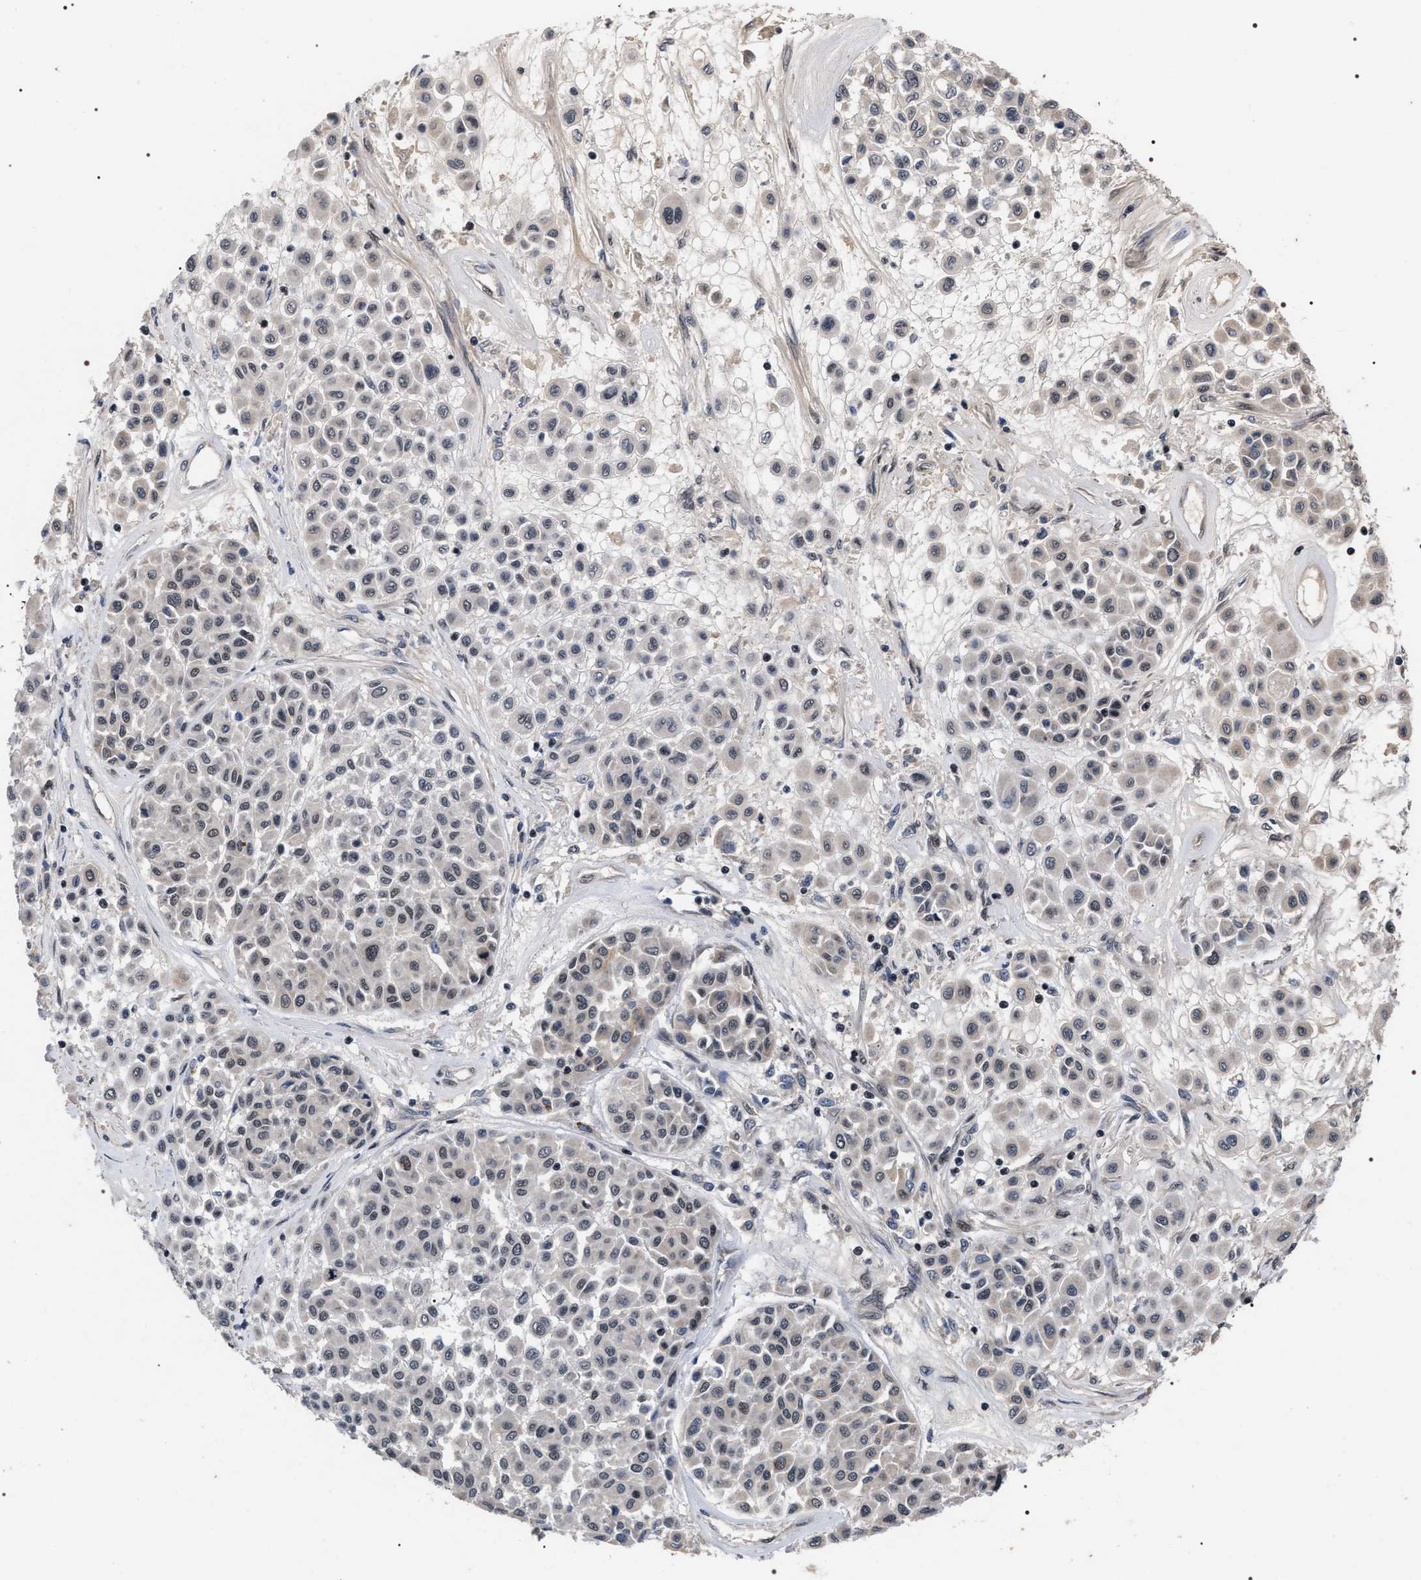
{"staining": {"intensity": "weak", "quantity": "<25%", "location": "cytoplasmic/membranous,nuclear"}, "tissue": "melanoma", "cell_type": "Tumor cells", "image_type": "cancer", "snomed": [{"axis": "morphology", "description": "Malignant melanoma, Metastatic site"}, {"axis": "topography", "description": "Soft tissue"}], "caption": "Immunohistochemical staining of human melanoma reveals no significant expression in tumor cells.", "gene": "RRP1B", "patient": {"sex": "male", "age": 41}}